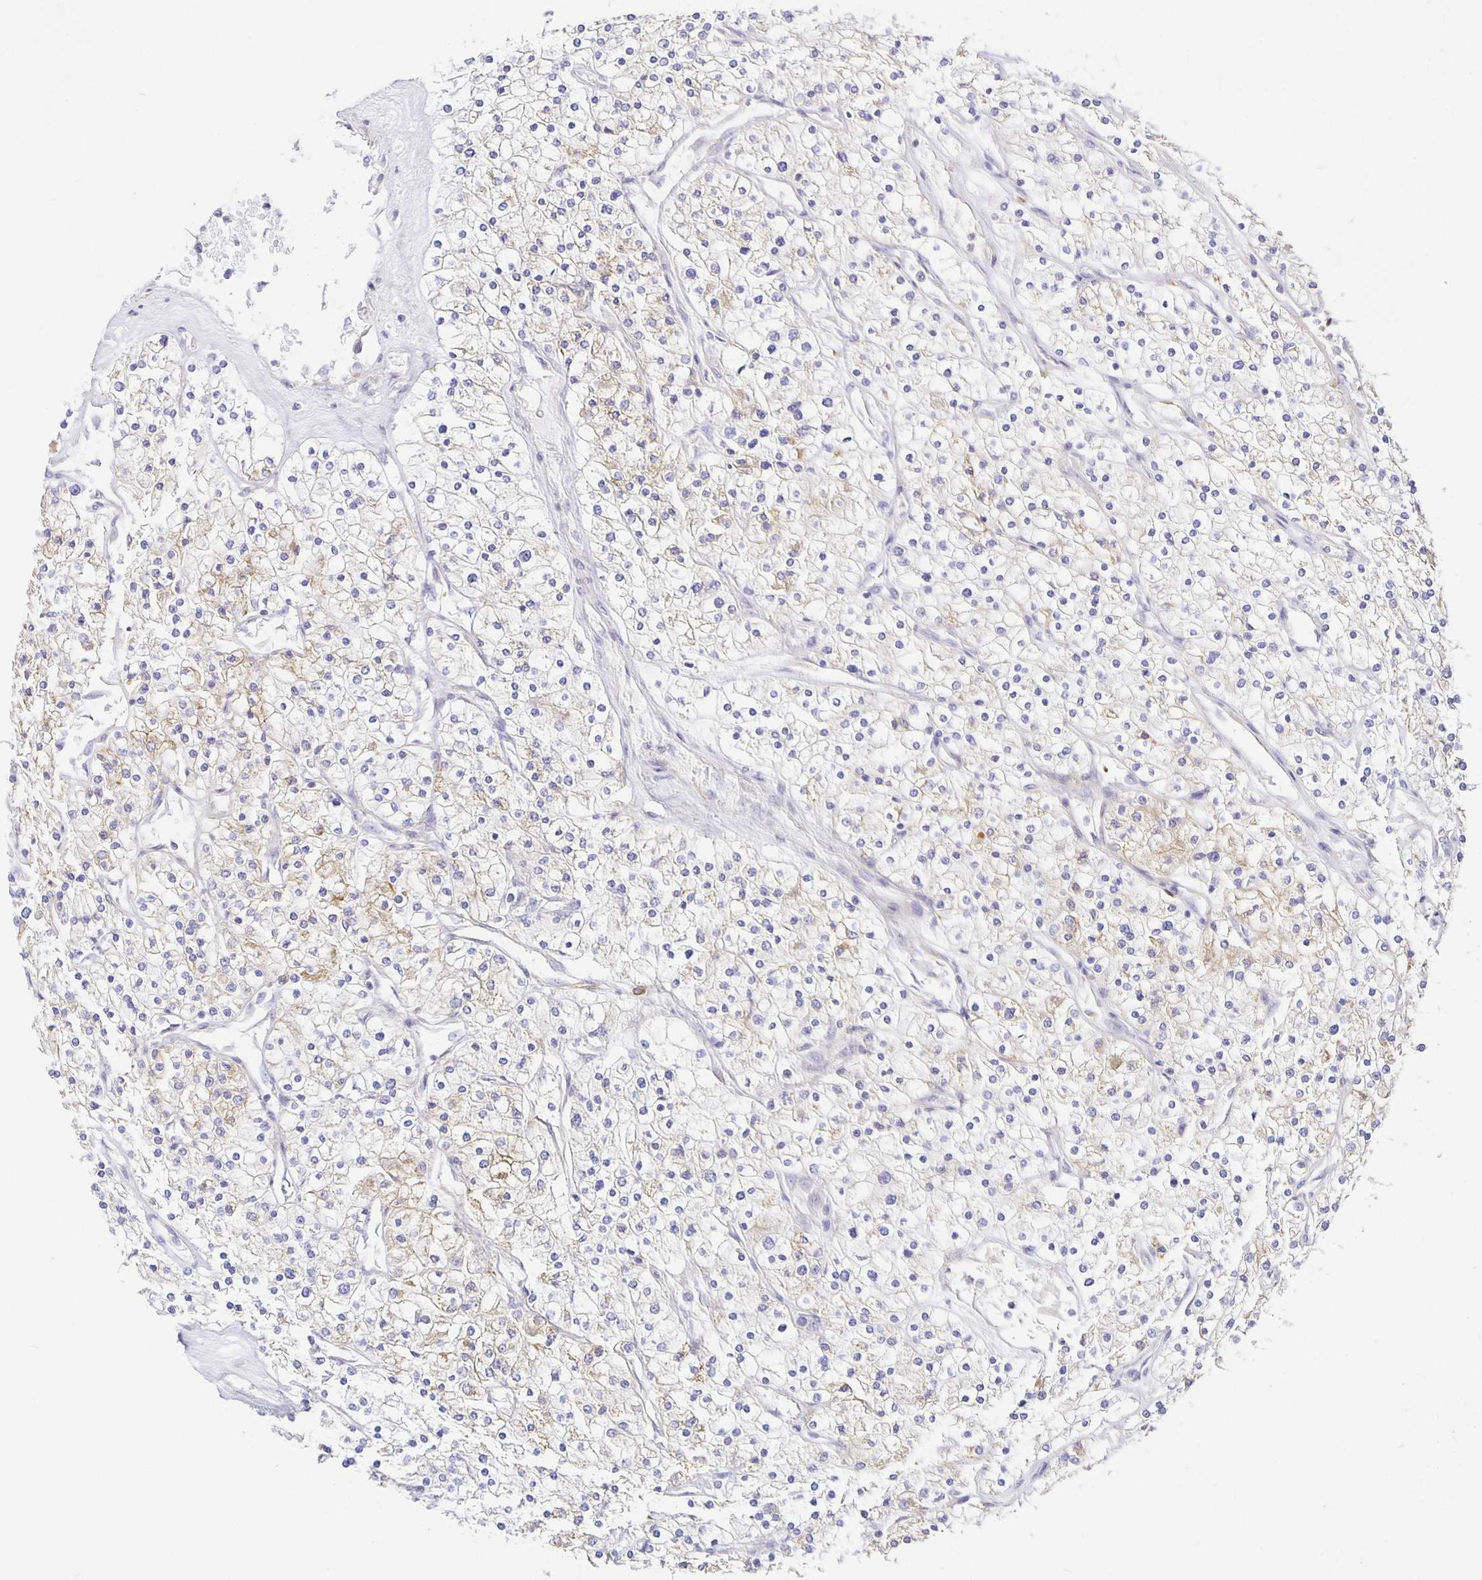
{"staining": {"intensity": "weak", "quantity": "25%-75%", "location": "cytoplasmic/membranous"}, "tissue": "renal cancer", "cell_type": "Tumor cells", "image_type": "cancer", "snomed": [{"axis": "morphology", "description": "Adenocarcinoma, NOS"}, {"axis": "topography", "description": "Kidney"}], "caption": "Renal adenocarcinoma was stained to show a protein in brown. There is low levels of weak cytoplasmic/membranous positivity in approximately 25%-75% of tumor cells.", "gene": "FLRT3", "patient": {"sex": "male", "age": 80}}